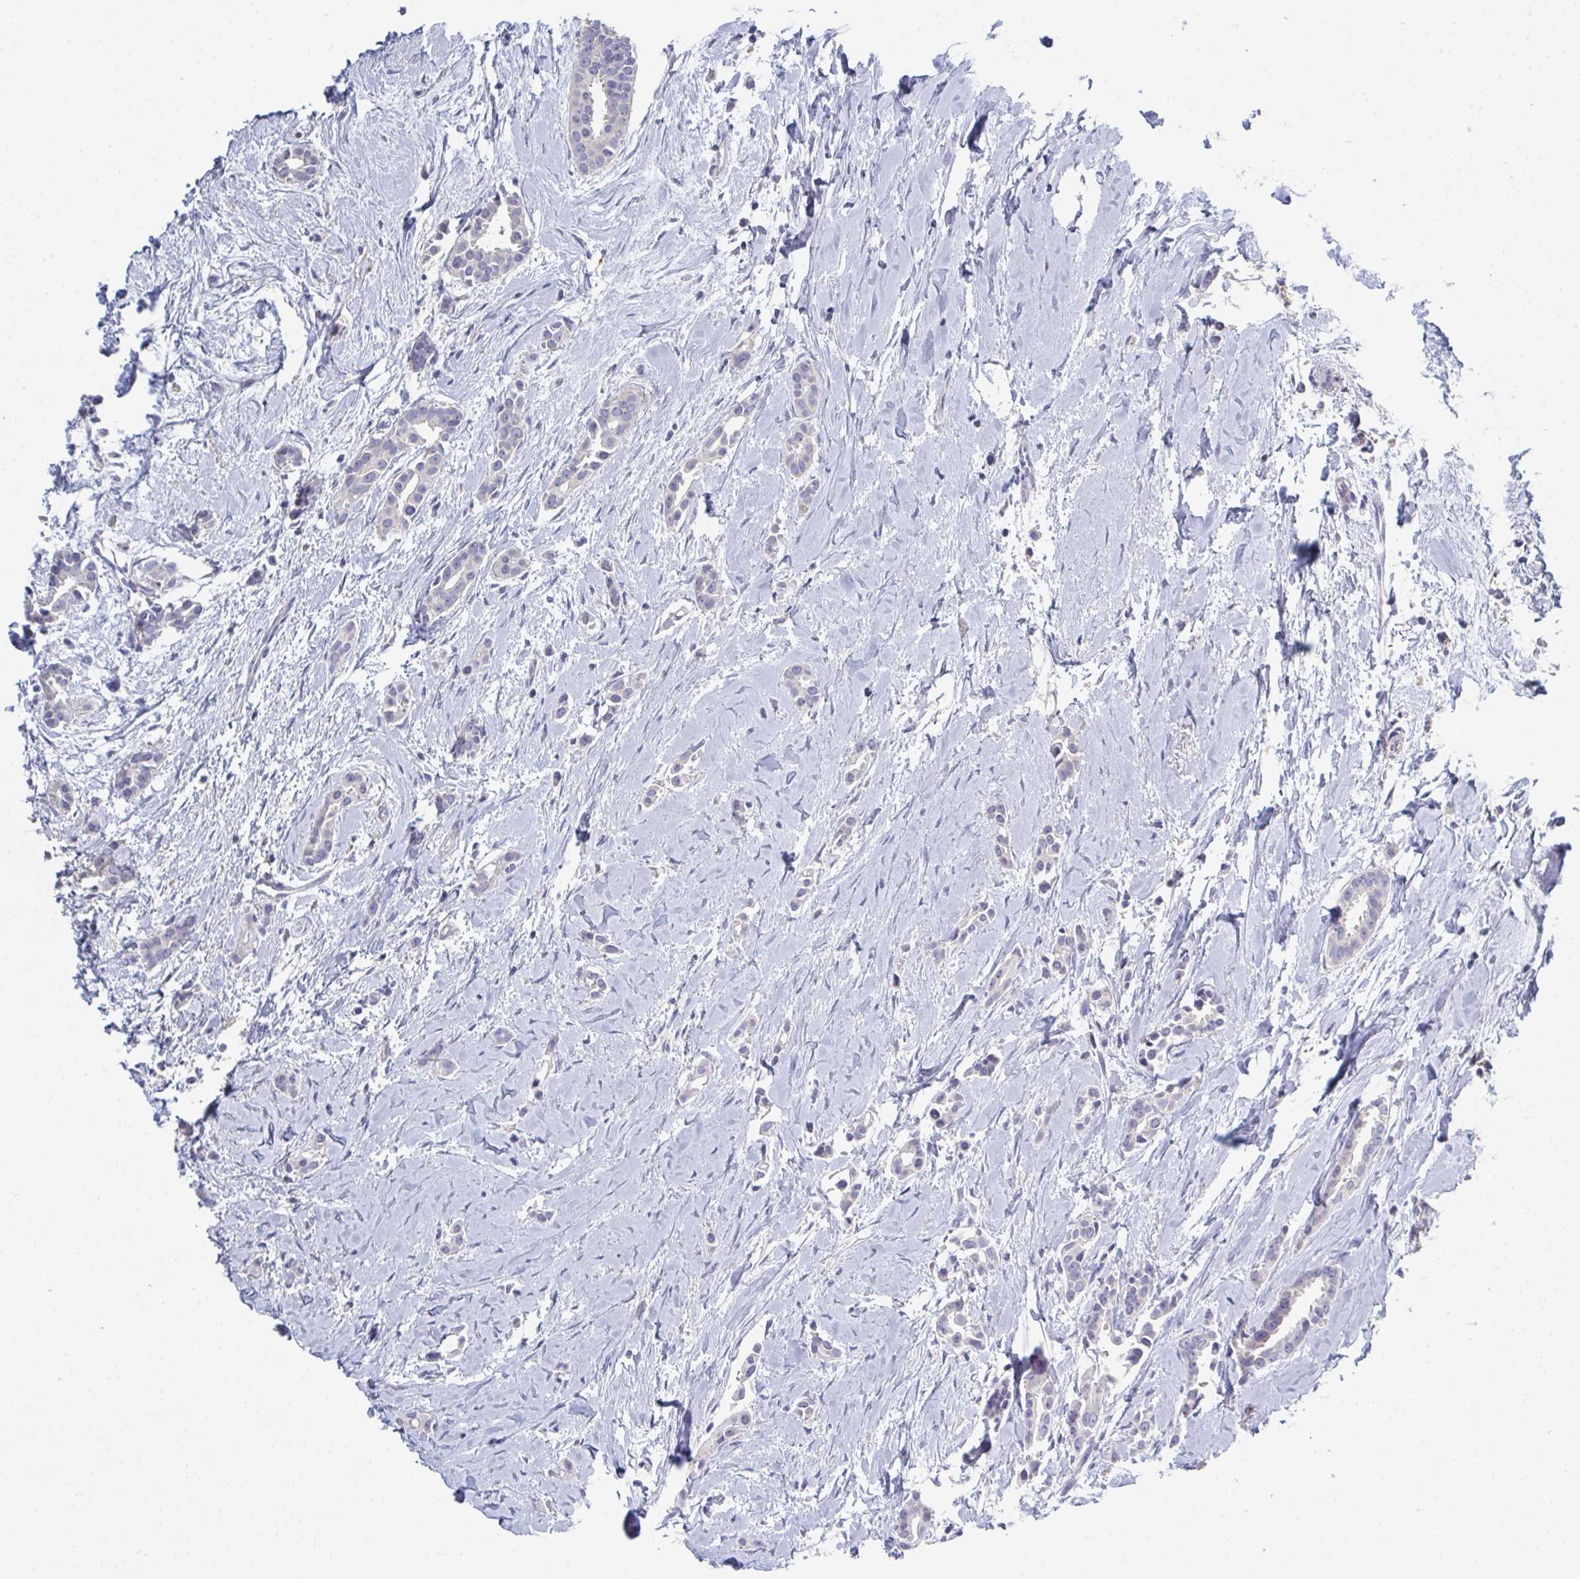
{"staining": {"intensity": "negative", "quantity": "none", "location": "none"}, "tissue": "breast cancer", "cell_type": "Tumor cells", "image_type": "cancer", "snomed": [{"axis": "morphology", "description": "Duct carcinoma"}, {"axis": "topography", "description": "Breast"}], "caption": "Immunohistochemical staining of breast infiltrating ductal carcinoma displays no significant staining in tumor cells.", "gene": "HGFAC", "patient": {"sex": "female", "age": 64}}